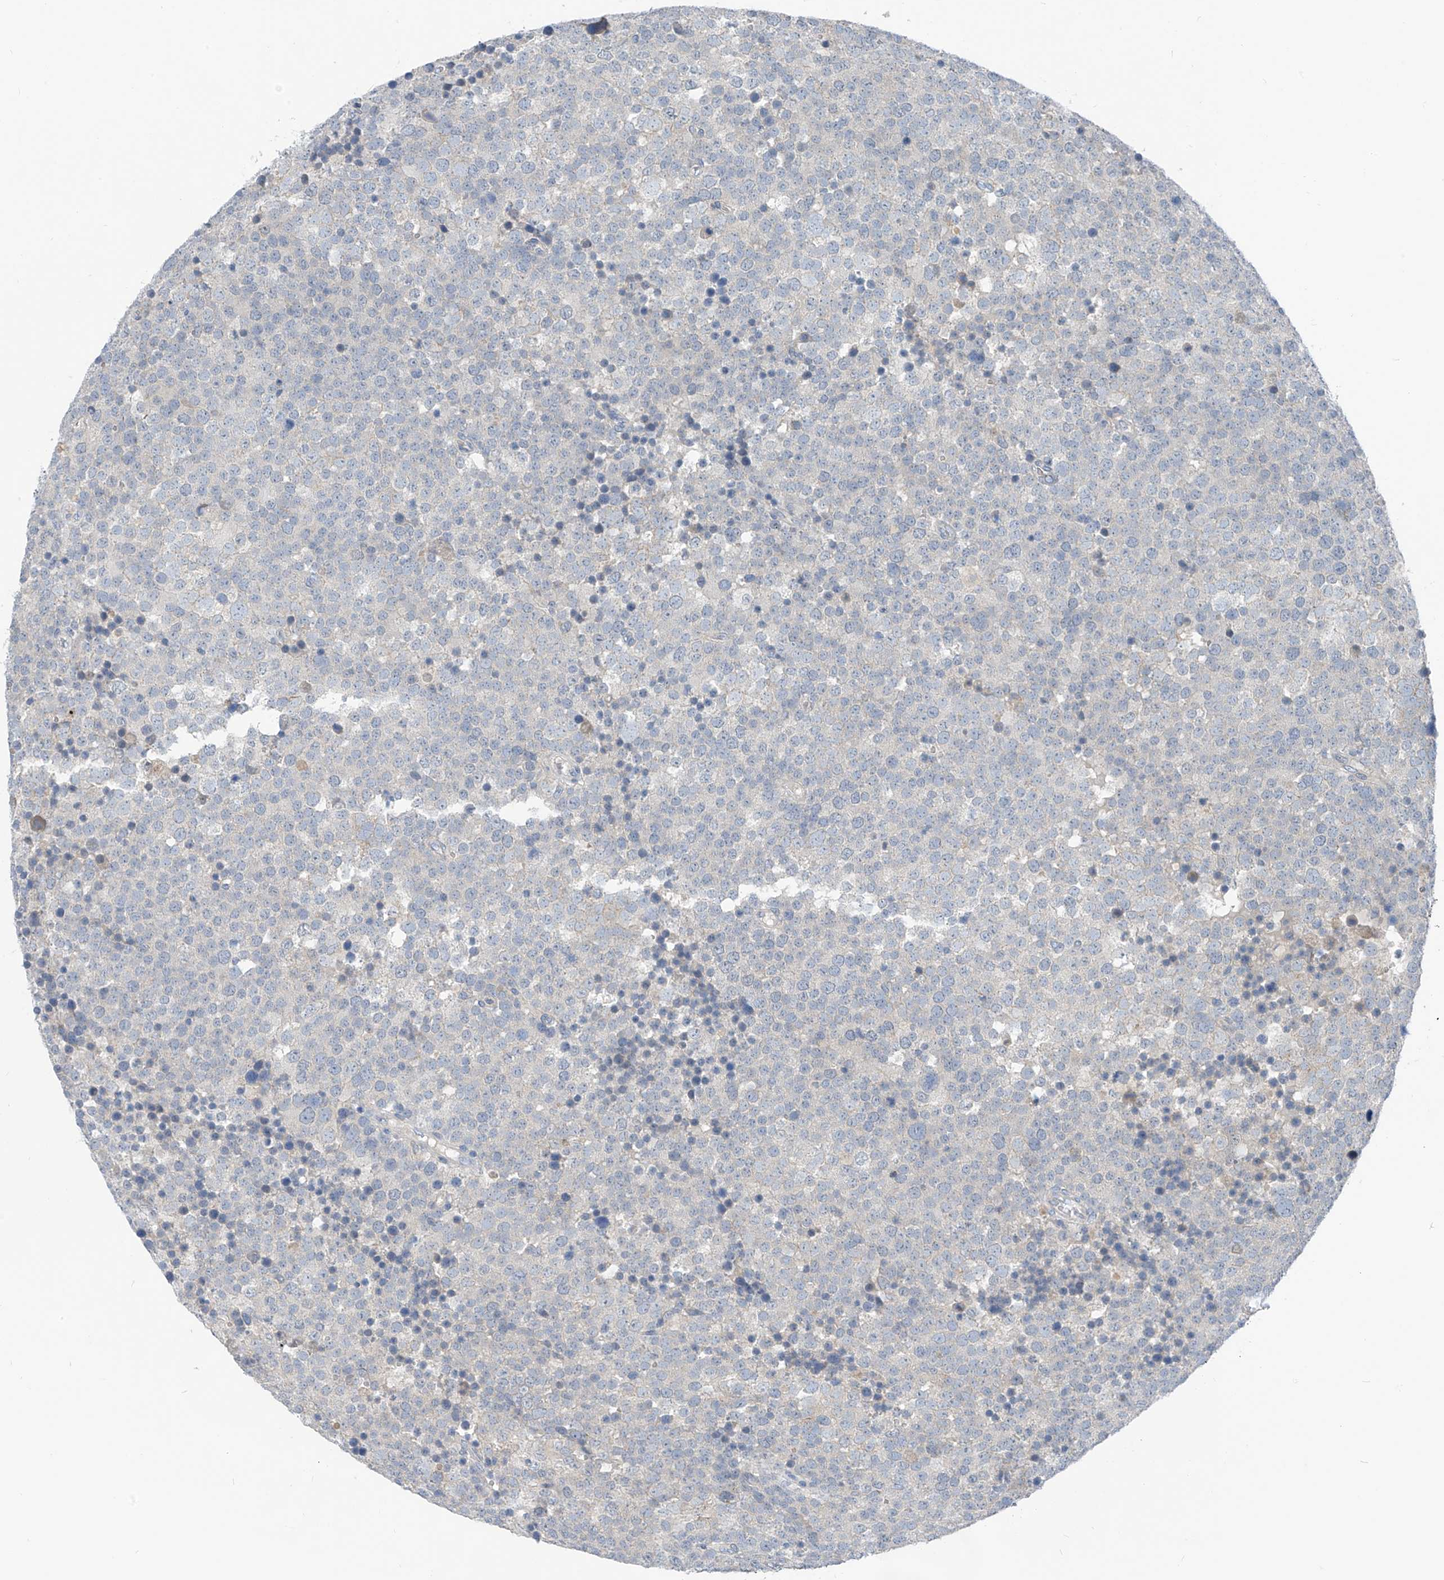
{"staining": {"intensity": "negative", "quantity": "none", "location": "none"}, "tissue": "testis cancer", "cell_type": "Tumor cells", "image_type": "cancer", "snomed": [{"axis": "morphology", "description": "Seminoma, NOS"}, {"axis": "topography", "description": "Testis"}], "caption": "Tumor cells are negative for brown protein staining in testis seminoma.", "gene": "LDAH", "patient": {"sex": "male", "age": 71}}